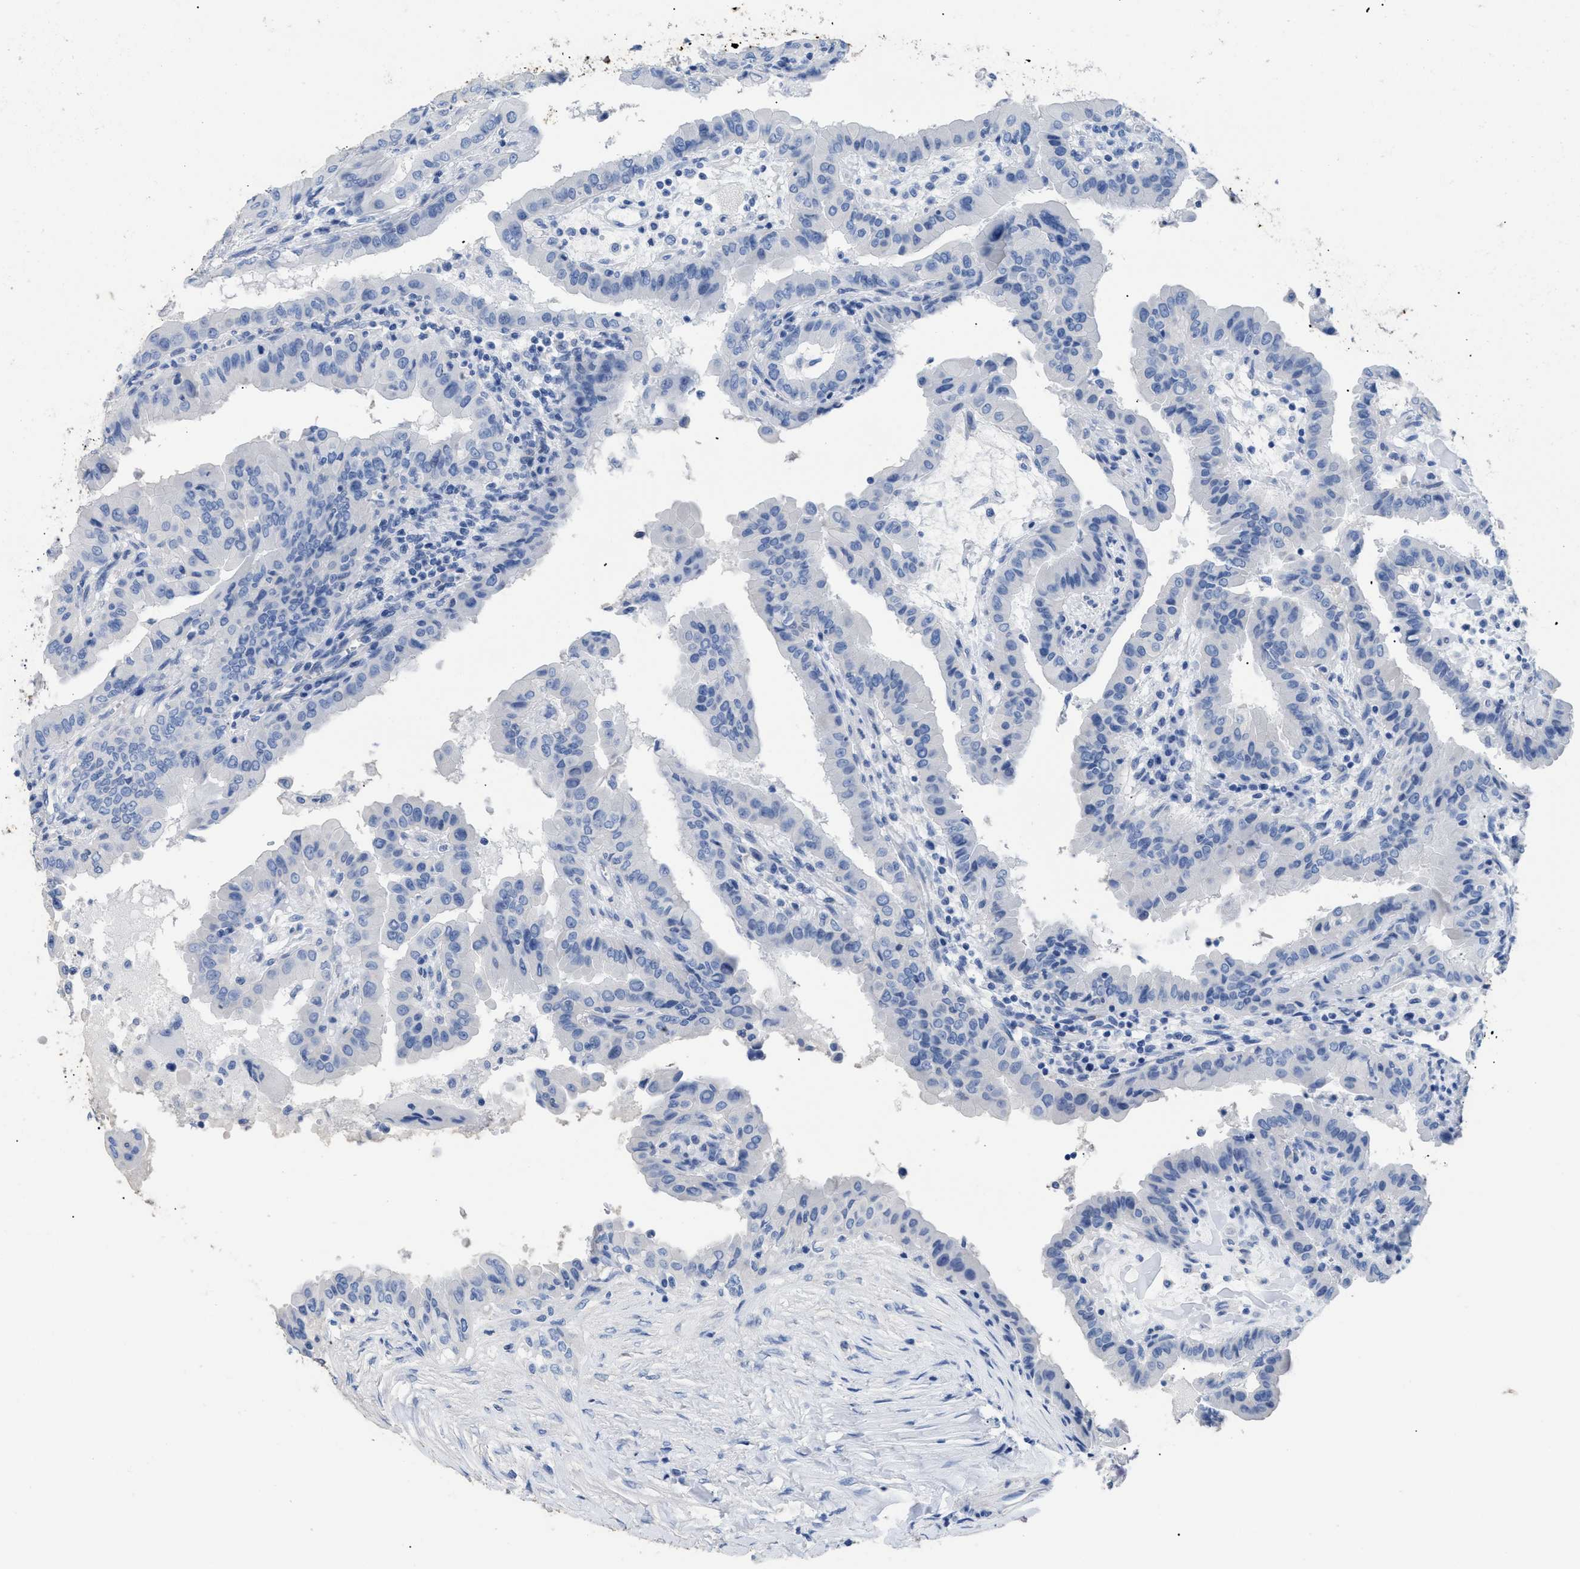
{"staining": {"intensity": "negative", "quantity": "none", "location": "none"}, "tissue": "thyroid cancer", "cell_type": "Tumor cells", "image_type": "cancer", "snomed": [{"axis": "morphology", "description": "Papillary adenocarcinoma, NOS"}, {"axis": "topography", "description": "Thyroid gland"}], "caption": "Tumor cells are negative for brown protein staining in thyroid cancer (papillary adenocarcinoma).", "gene": "DLC1", "patient": {"sex": "male", "age": 33}}